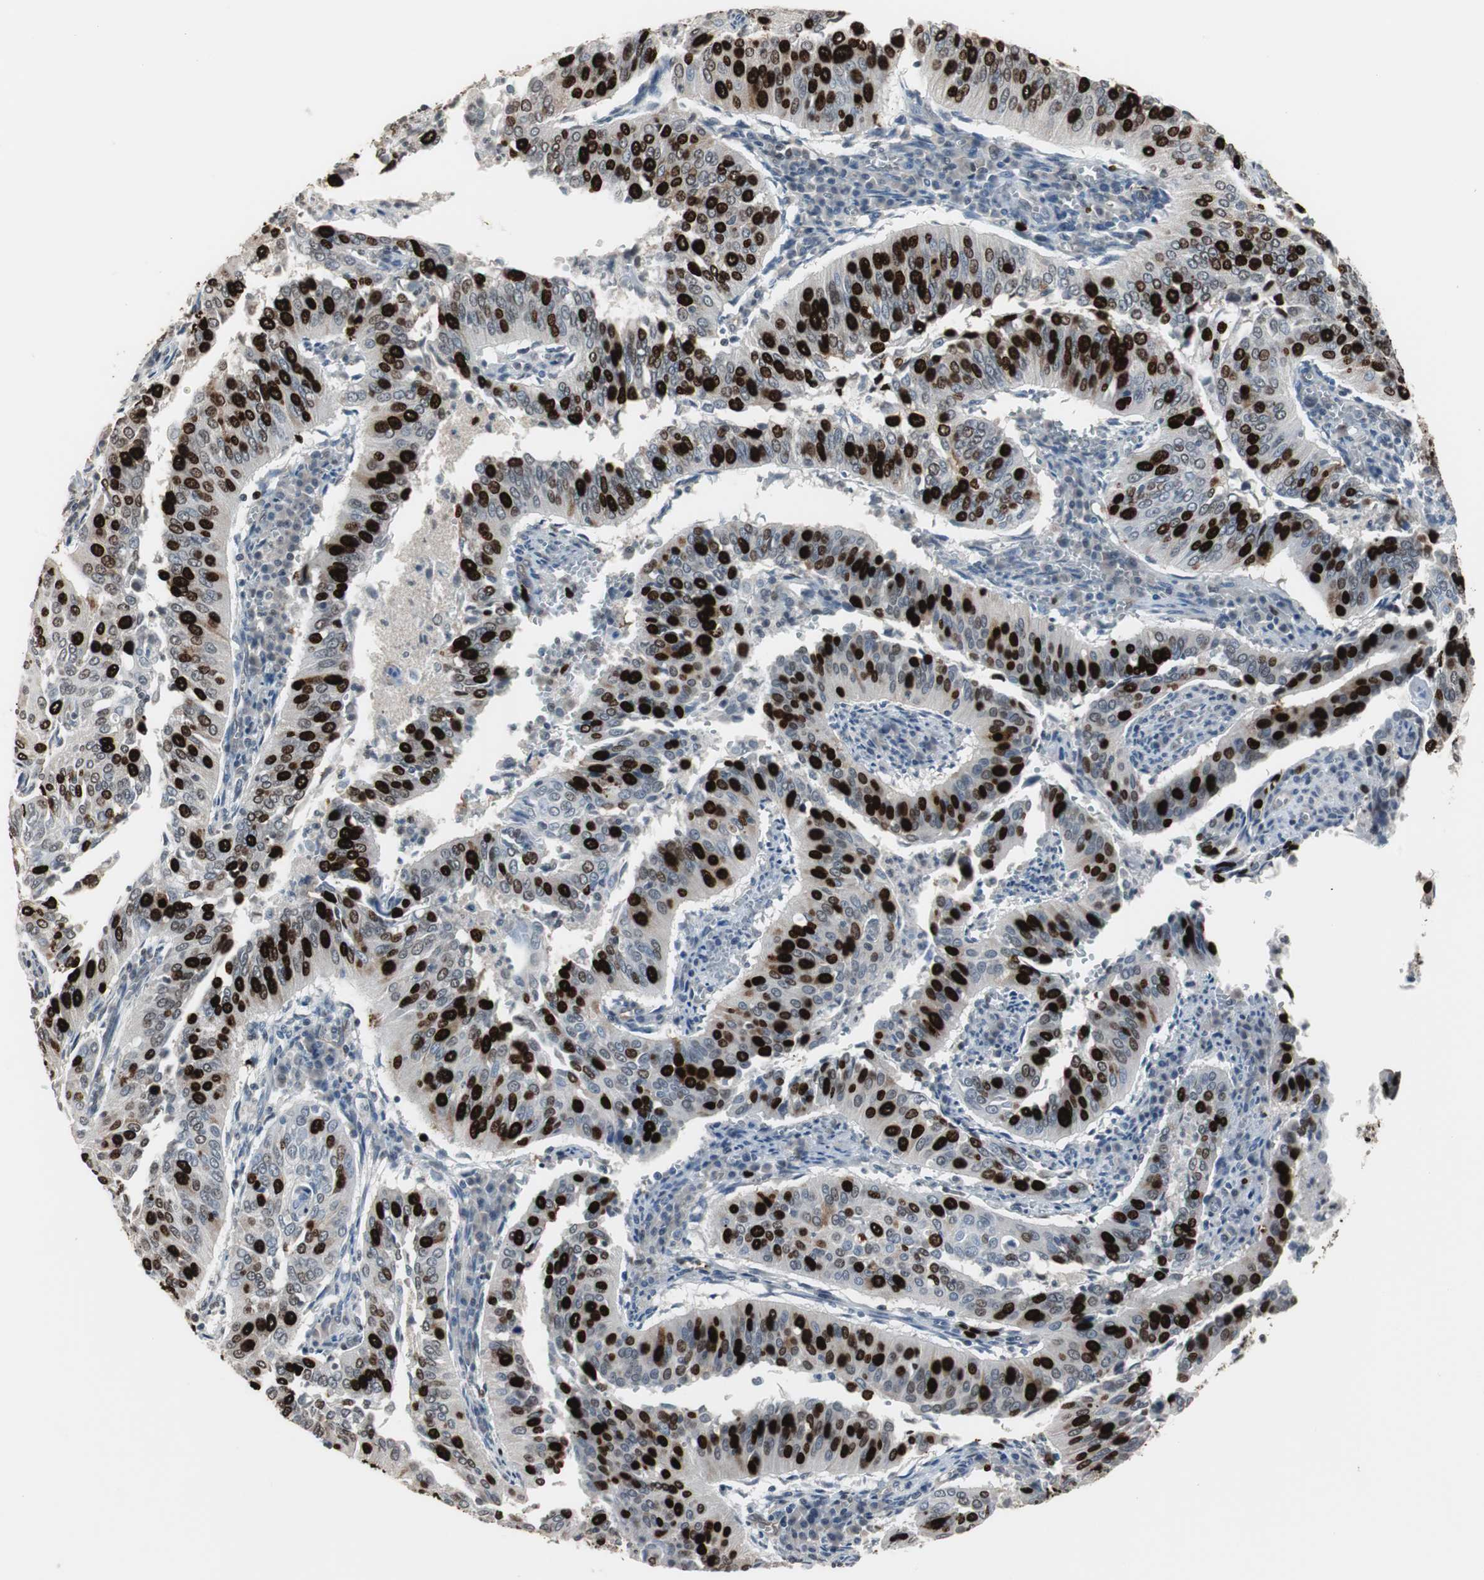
{"staining": {"intensity": "strong", "quantity": "25%-75%", "location": "nuclear"}, "tissue": "cervical cancer", "cell_type": "Tumor cells", "image_type": "cancer", "snomed": [{"axis": "morphology", "description": "Squamous cell carcinoma, NOS"}, {"axis": "topography", "description": "Cervix"}], "caption": "Tumor cells reveal high levels of strong nuclear staining in approximately 25%-75% of cells in human squamous cell carcinoma (cervical).", "gene": "TOP2A", "patient": {"sex": "female", "age": 39}}